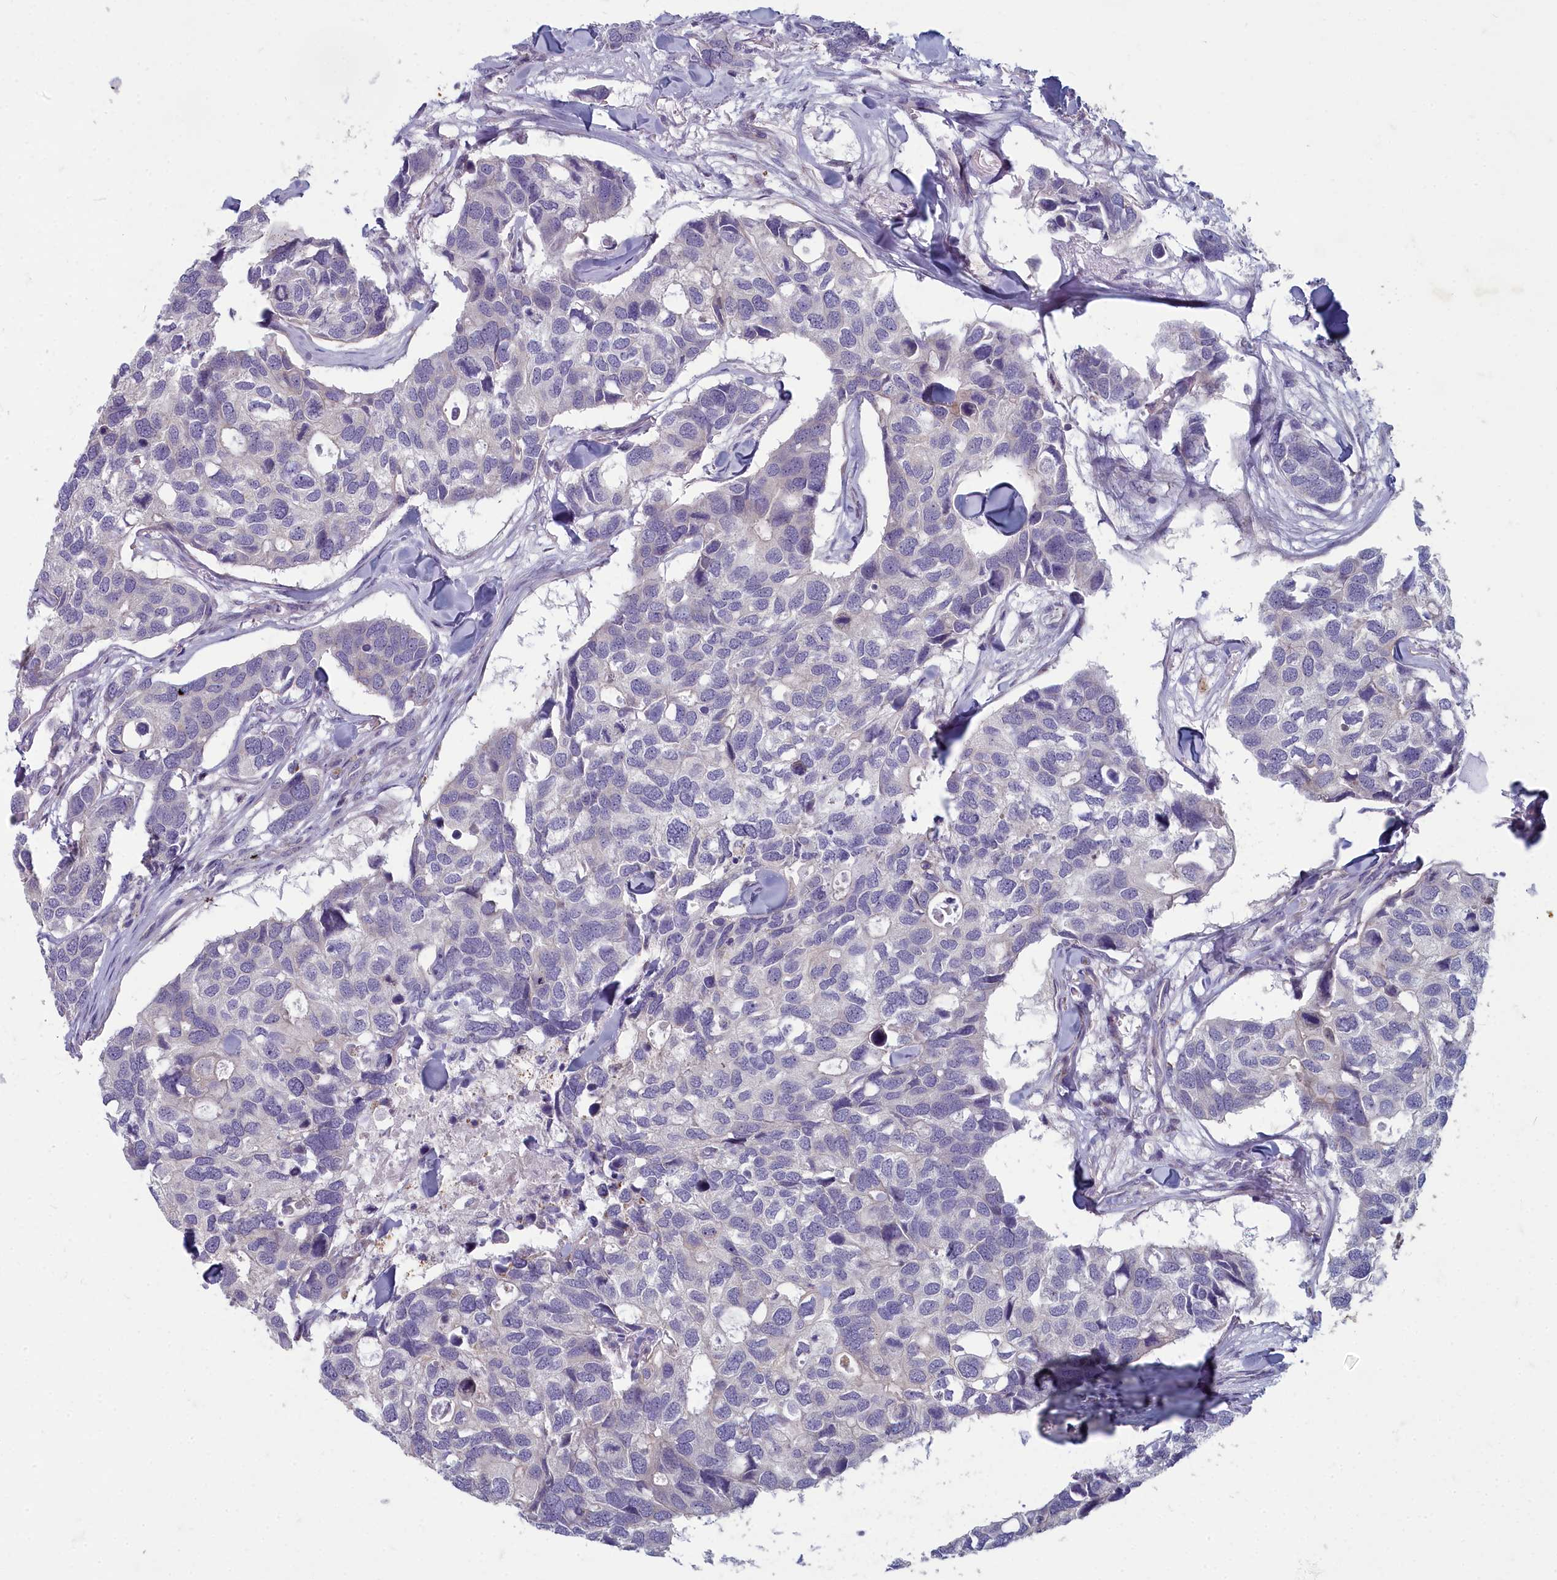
{"staining": {"intensity": "negative", "quantity": "none", "location": "none"}, "tissue": "breast cancer", "cell_type": "Tumor cells", "image_type": "cancer", "snomed": [{"axis": "morphology", "description": "Duct carcinoma"}, {"axis": "topography", "description": "Breast"}], "caption": "A histopathology image of human breast cancer (invasive ductal carcinoma) is negative for staining in tumor cells.", "gene": "INSYN2A", "patient": {"sex": "female", "age": 83}}